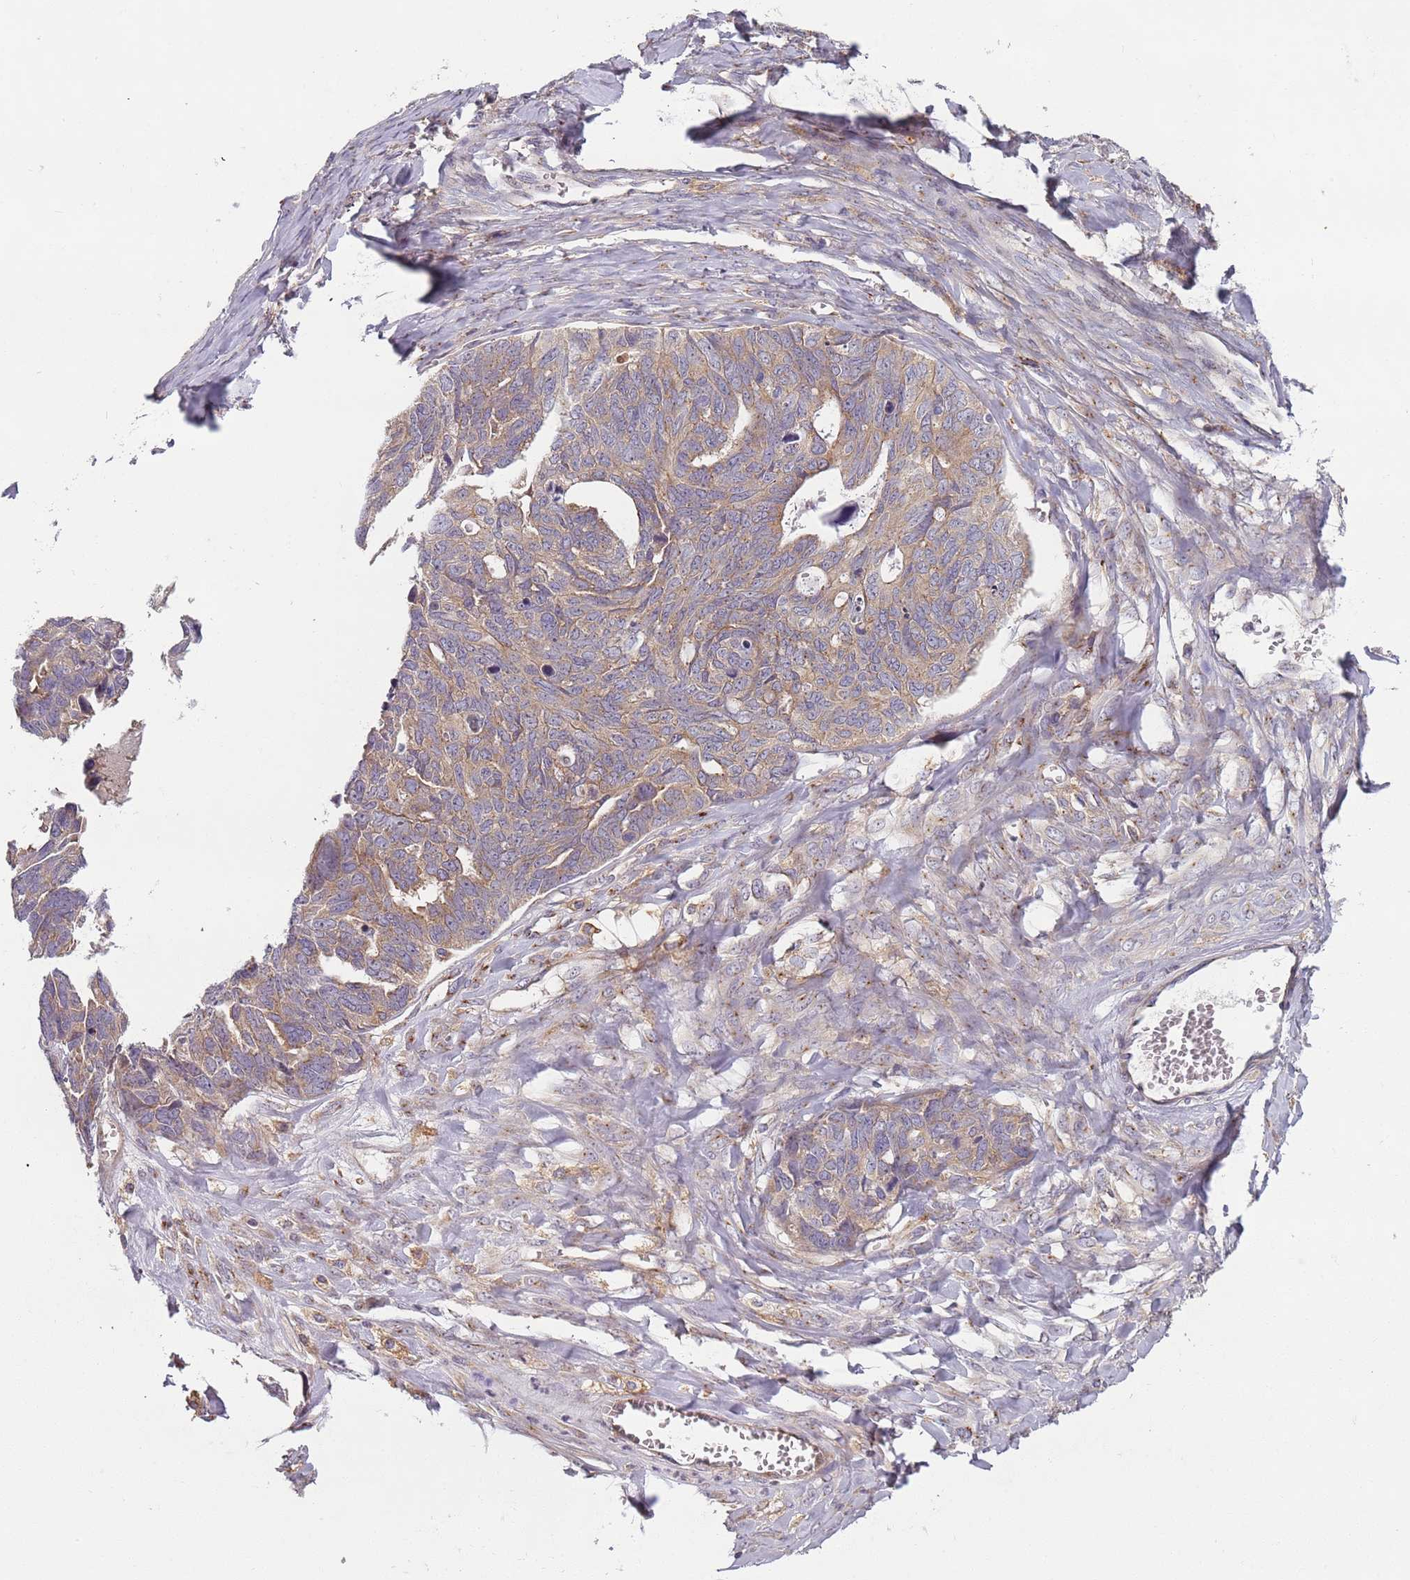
{"staining": {"intensity": "weak", "quantity": "25%-75%", "location": "cytoplasmic/membranous"}, "tissue": "ovarian cancer", "cell_type": "Tumor cells", "image_type": "cancer", "snomed": [{"axis": "morphology", "description": "Cystadenocarcinoma, serous, NOS"}, {"axis": "topography", "description": "Ovary"}], "caption": "Ovarian serous cystadenocarcinoma stained for a protein reveals weak cytoplasmic/membranous positivity in tumor cells.", "gene": "AKTIP", "patient": {"sex": "female", "age": 79}}